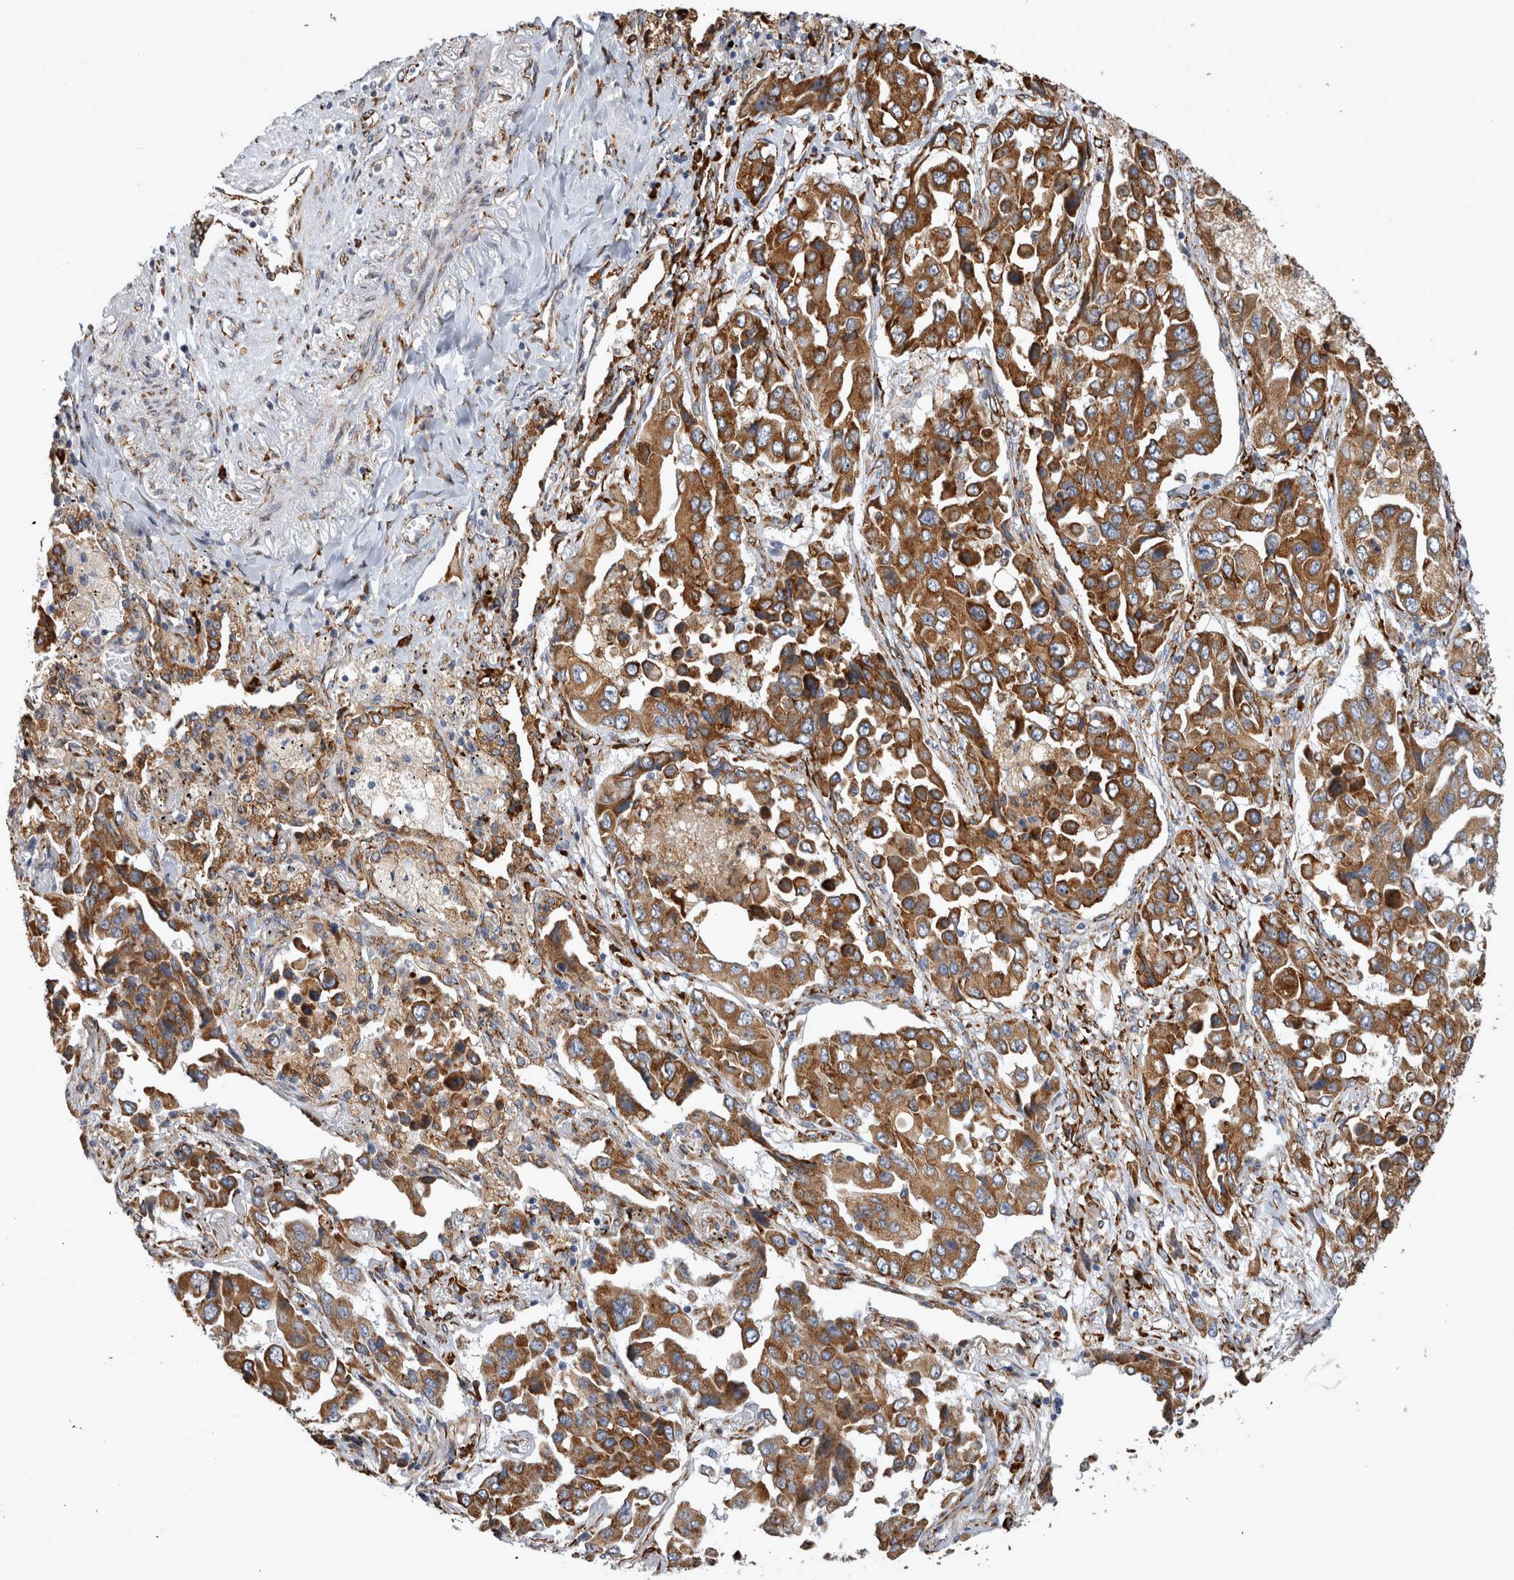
{"staining": {"intensity": "moderate", "quantity": ">75%", "location": "cytoplasmic/membranous"}, "tissue": "lung cancer", "cell_type": "Tumor cells", "image_type": "cancer", "snomed": [{"axis": "morphology", "description": "Adenocarcinoma, NOS"}, {"axis": "topography", "description": "Lung"}], "caption": "This is a histology image of IHC staining of lung cancer, which shows moderate staining in the cytoplasmic/membranous of tumor cells.", "gene": "FHIP2B", "patient": {"sex": "female", "age": 65}}